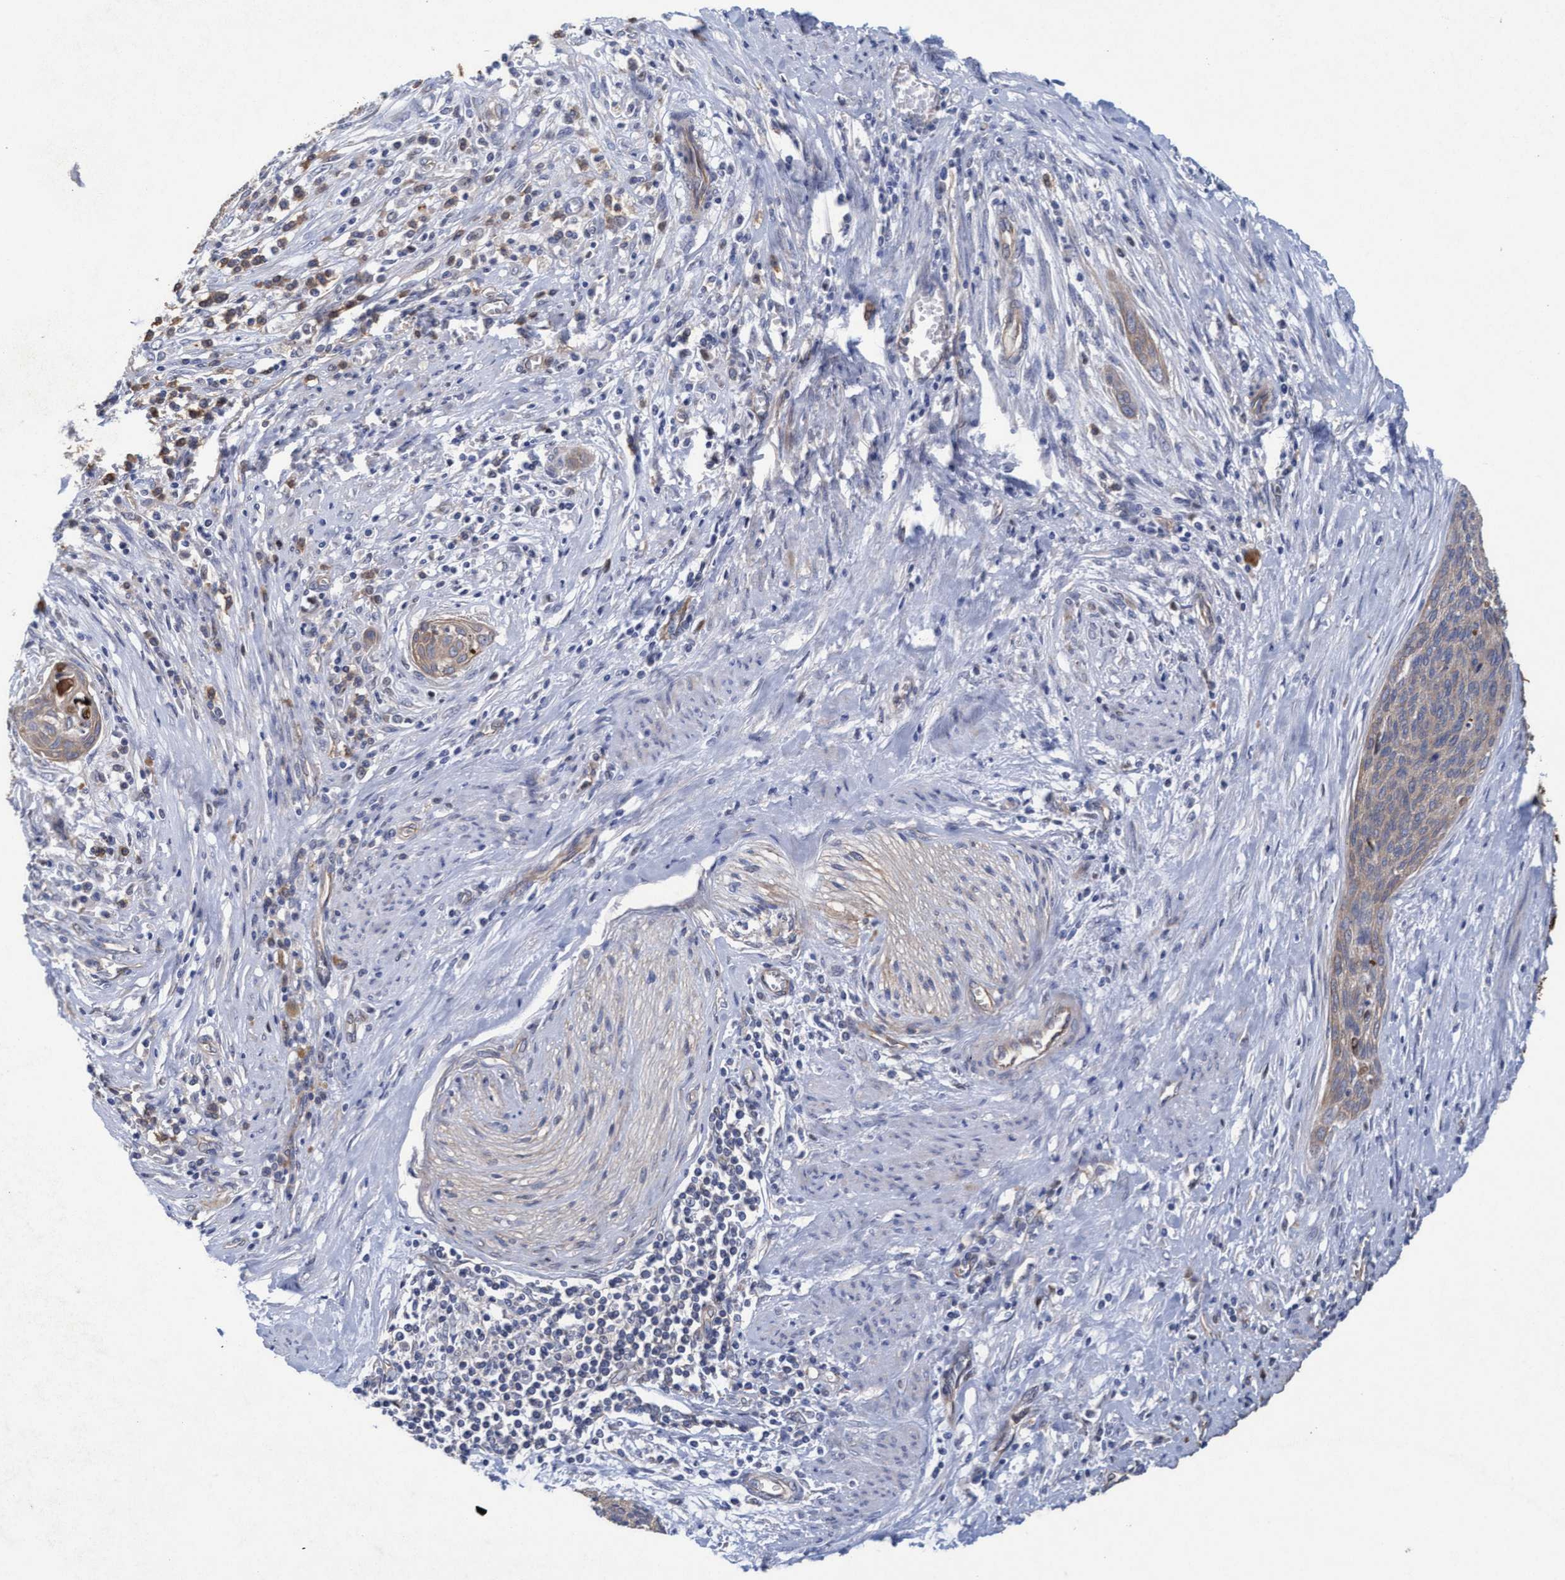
{"staining": {"intensity": "weak", "quantity": ">75%", "location": "cytoplasmic/membranous"}, "tissue": "cervical cancer", "cell_type": "Tumor cells", "image_type": "cancer", "snomed": [{"axis": "morphology", "description": "Squamous cell carcinoma, NOS"}, {"axis": "topography", "description": "Cervix"}], "caption": "High-power microscopy captured an IHC photomicrograph of squamous cell carcinoma (cervical), revealing weak cytoplasmic/membranous expression in approximately >75% of tumor cells.", "gene": "MRPL38", "patient": {"sex": "female", "age": 55}}